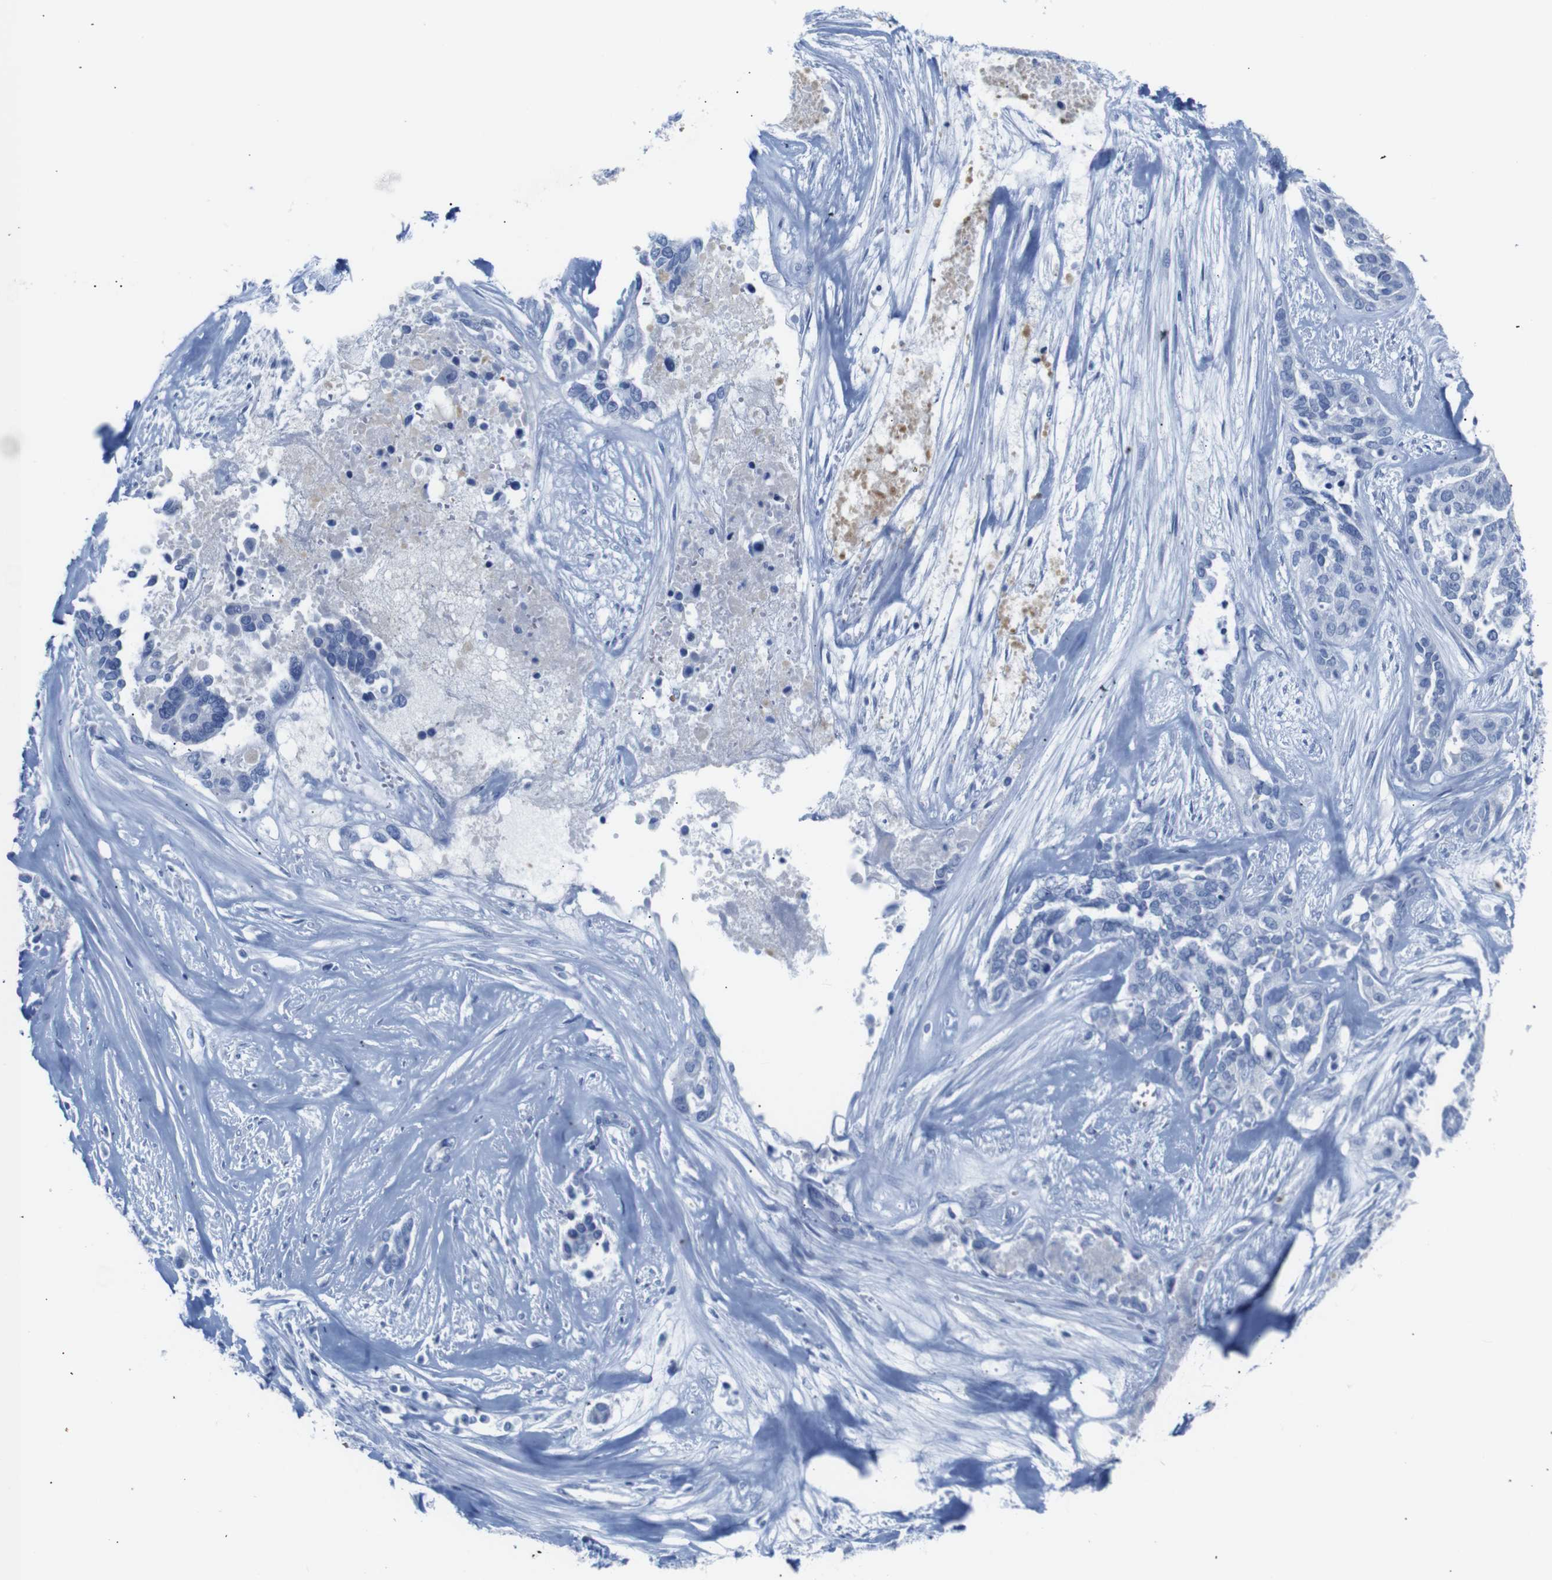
{"staining": {"intensity": "negative", "quantity": "none", "location": "none"}, "tissue": "ovarian cancer", "cell_type": "Tumor cells", "image_type": "cancer", "snomed": [{"axis": "morphology", "description": "Cystadenocarcinoma, serous, NOS"}, {"axis": "topography", "description": "Ovary"}], "caption": "Human ovarian serous cystadenocarcinoma stained for a protein using immunohistochemistry (IHC) shows no staining in tumor cells.", "gene": "ERVMER34-1", "patient": {"sex": "female", "age": 44}}